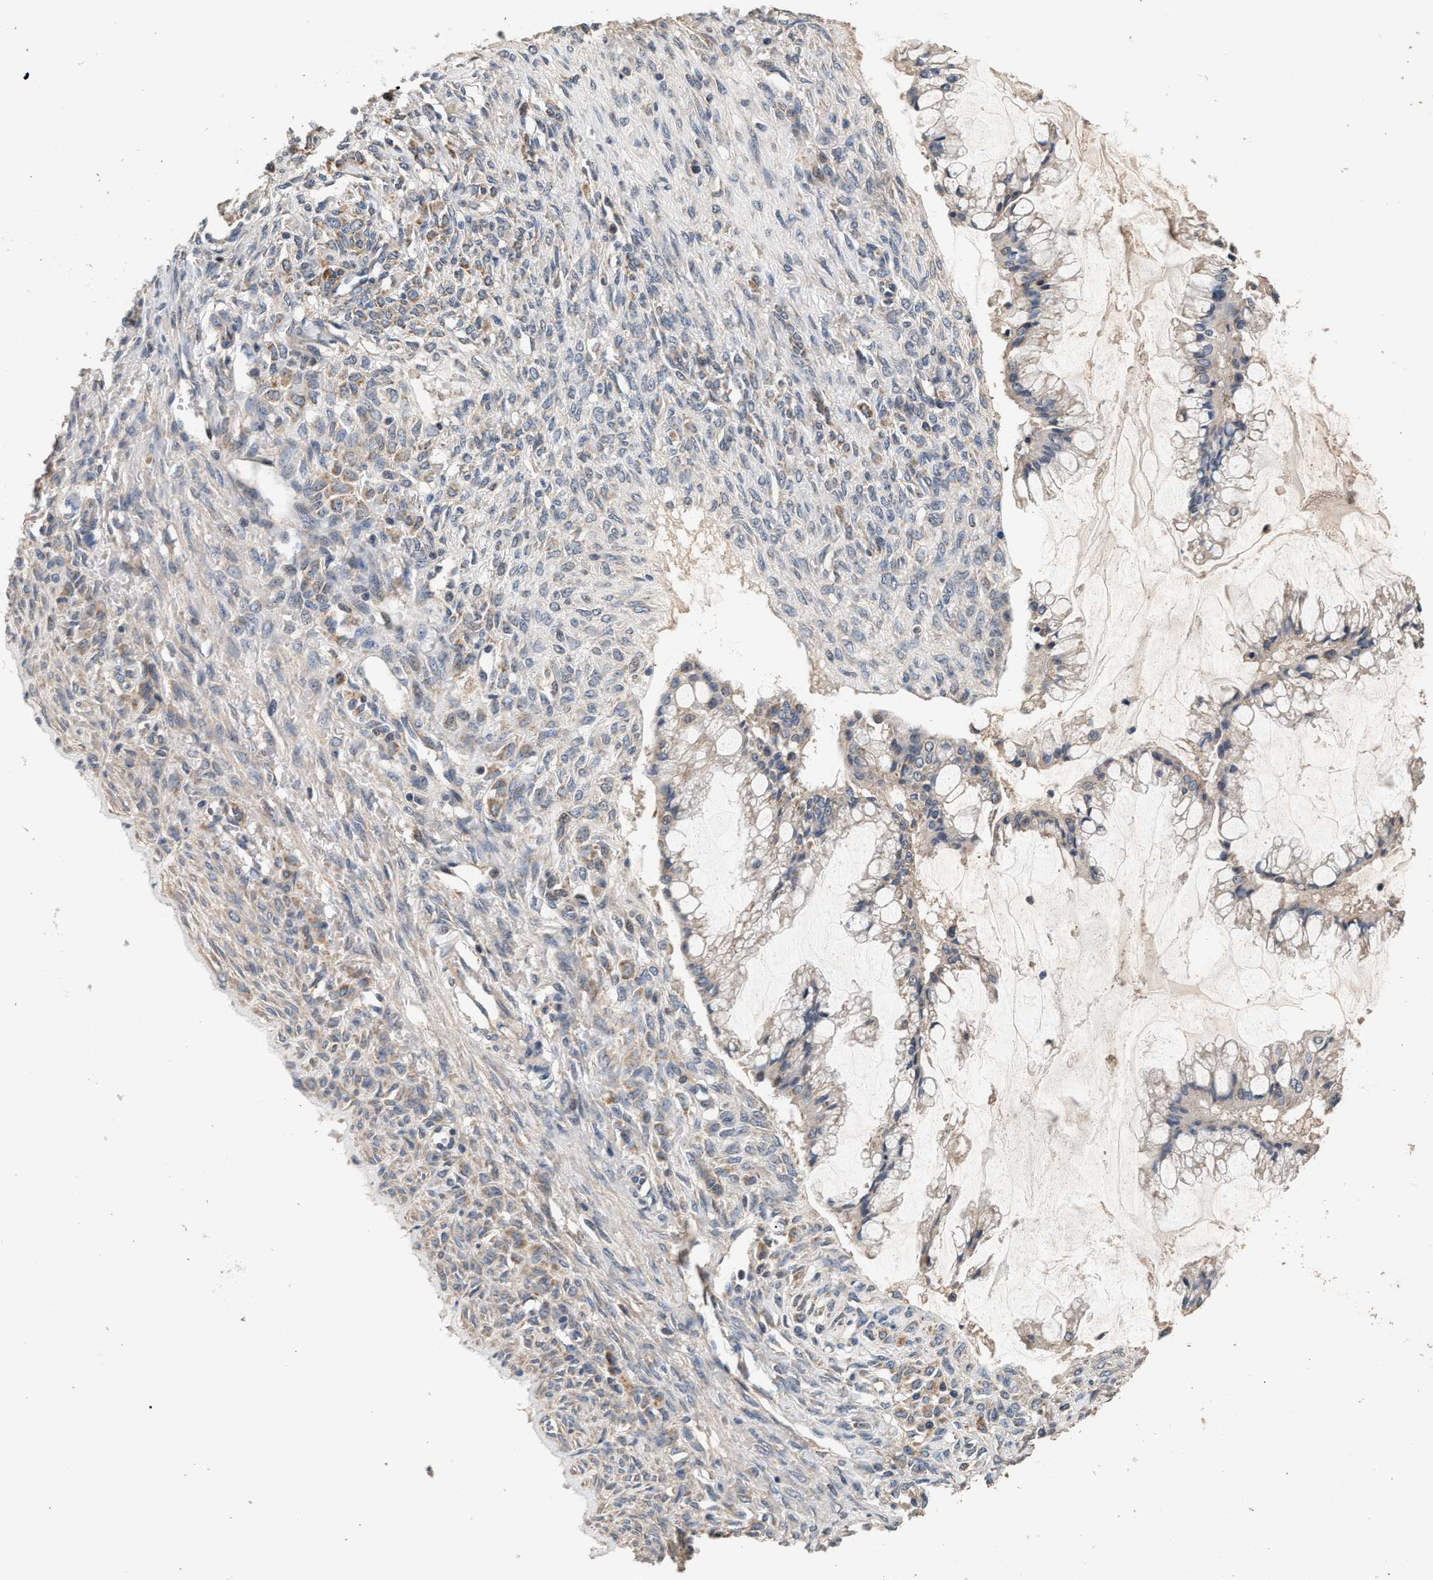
{"staining": {"intensity": "weak", "quantity": "25%-75%", "location": "cytoplasmic/membranous"}, "tissue": "ovarian cancer", "cell_type": "Tumor cells", "image_type": "cancer", "snomed": [{"axis": "morphology", "description": "Cystadenocarcinoma, mucinous, NOS"}, {"axis": "topography", "description": "Ovary"}], "caption": "Immunohistochemical staining of ovarian cancer (mucinous cystadenocarcinoma) exhibits low levels of weak cytoplasmic/membranous protein staining in about 25%-75% of tumor cells. (brown staining indicates protein expression, while blue staining denotes nuclei).", "gene": "PTGR3", "patient": {"sex": "female", "age": 73}}